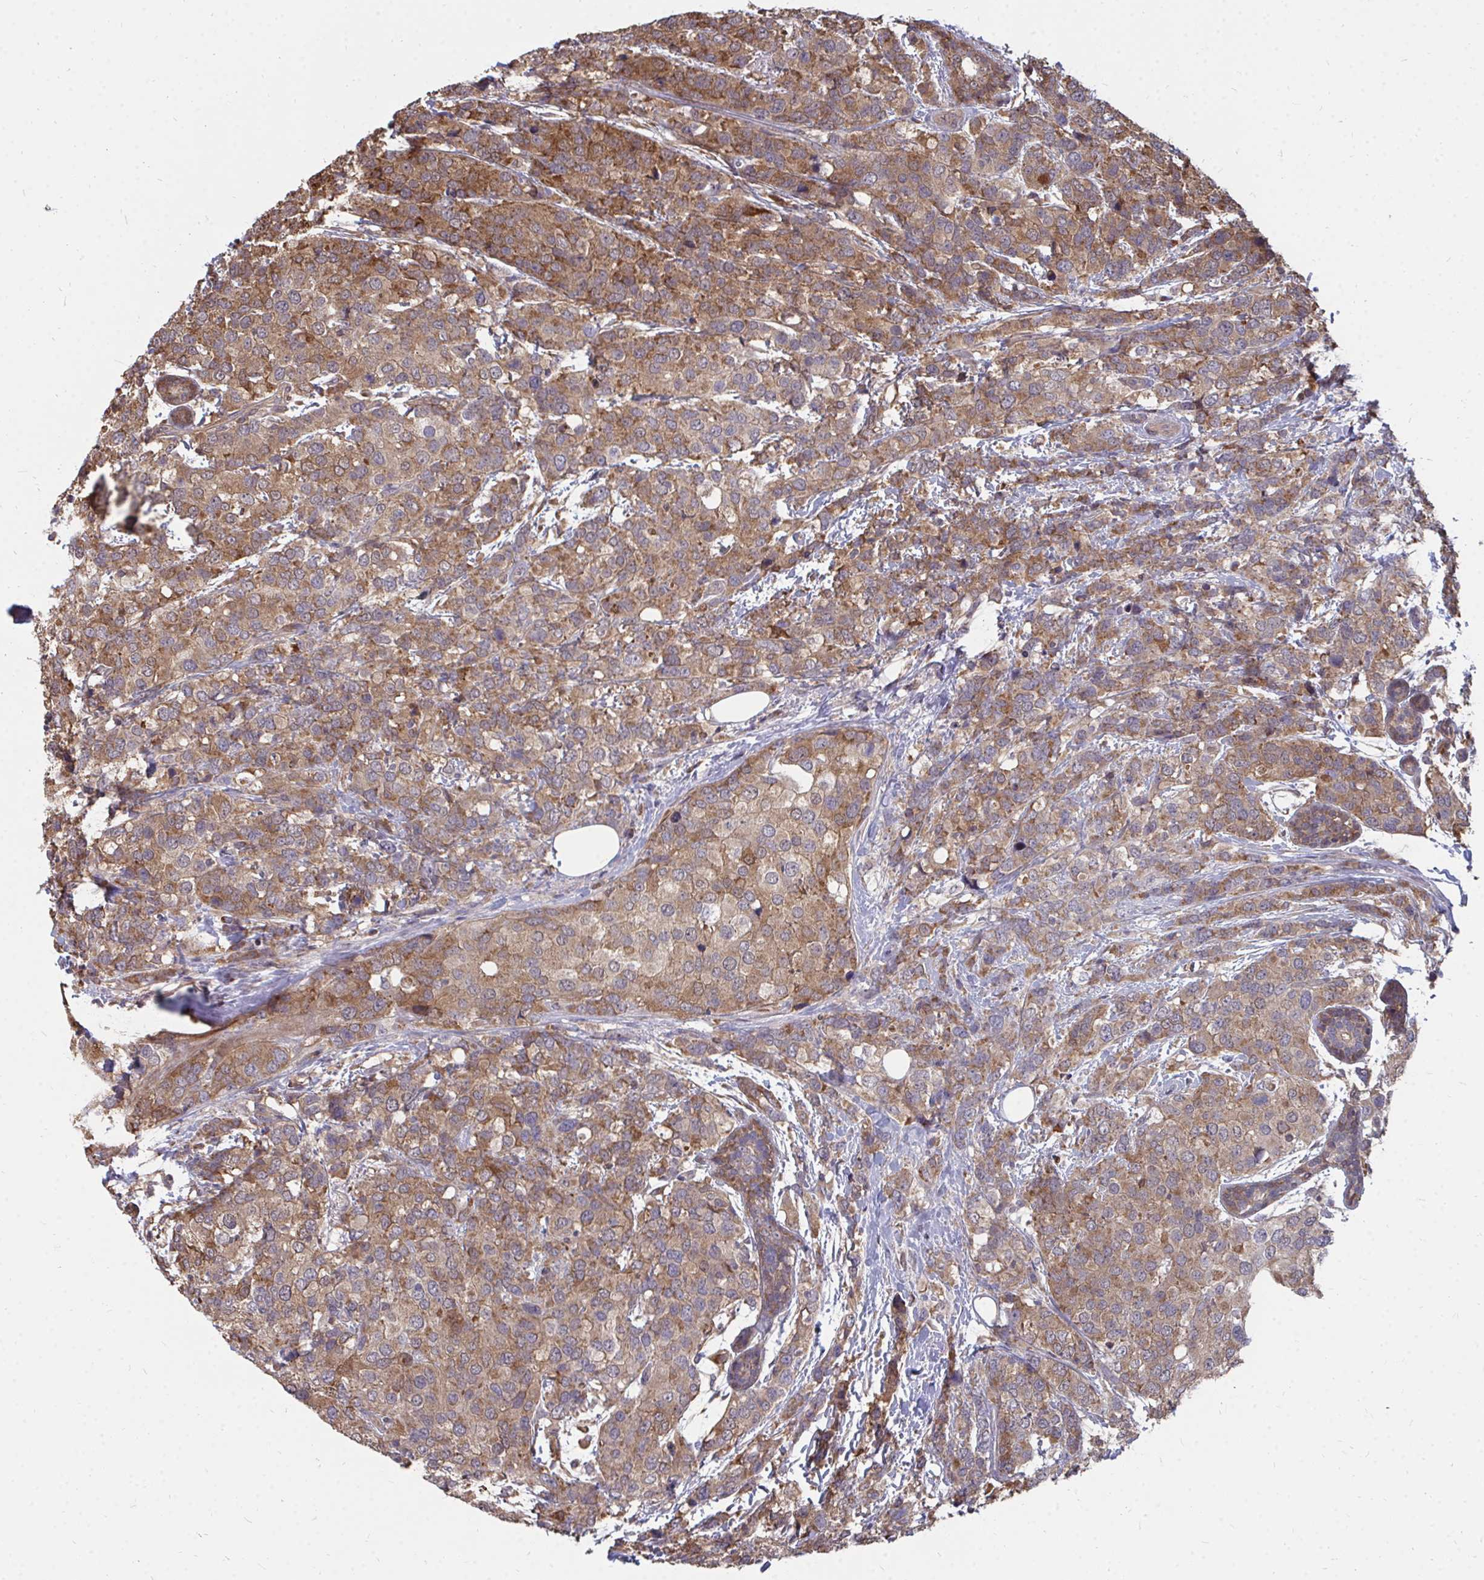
{"staining": {"intensity": "moderate", "quantity": ">75%", "location": "cytoplasmic/membranous"}, "tissue": "breast cancer", "cell_type": "Tumor cells", "image_type": "cancer", "snomed": [{"axis": "morphology", "description": "Lobular carcinoma"}, {"axis": "topography", "description": "Breast"}], "caption": "An immunohistochemistry (IHC) histopathology image of tumor tissue is shown. Protein staining in brown labels moderate cytoplasmic/membranous positivity in breast cancer (lobular carcinoma) within tumor cells.", "gene": "DNAJA2", "patient": {"sex": "female", "age": 59}}